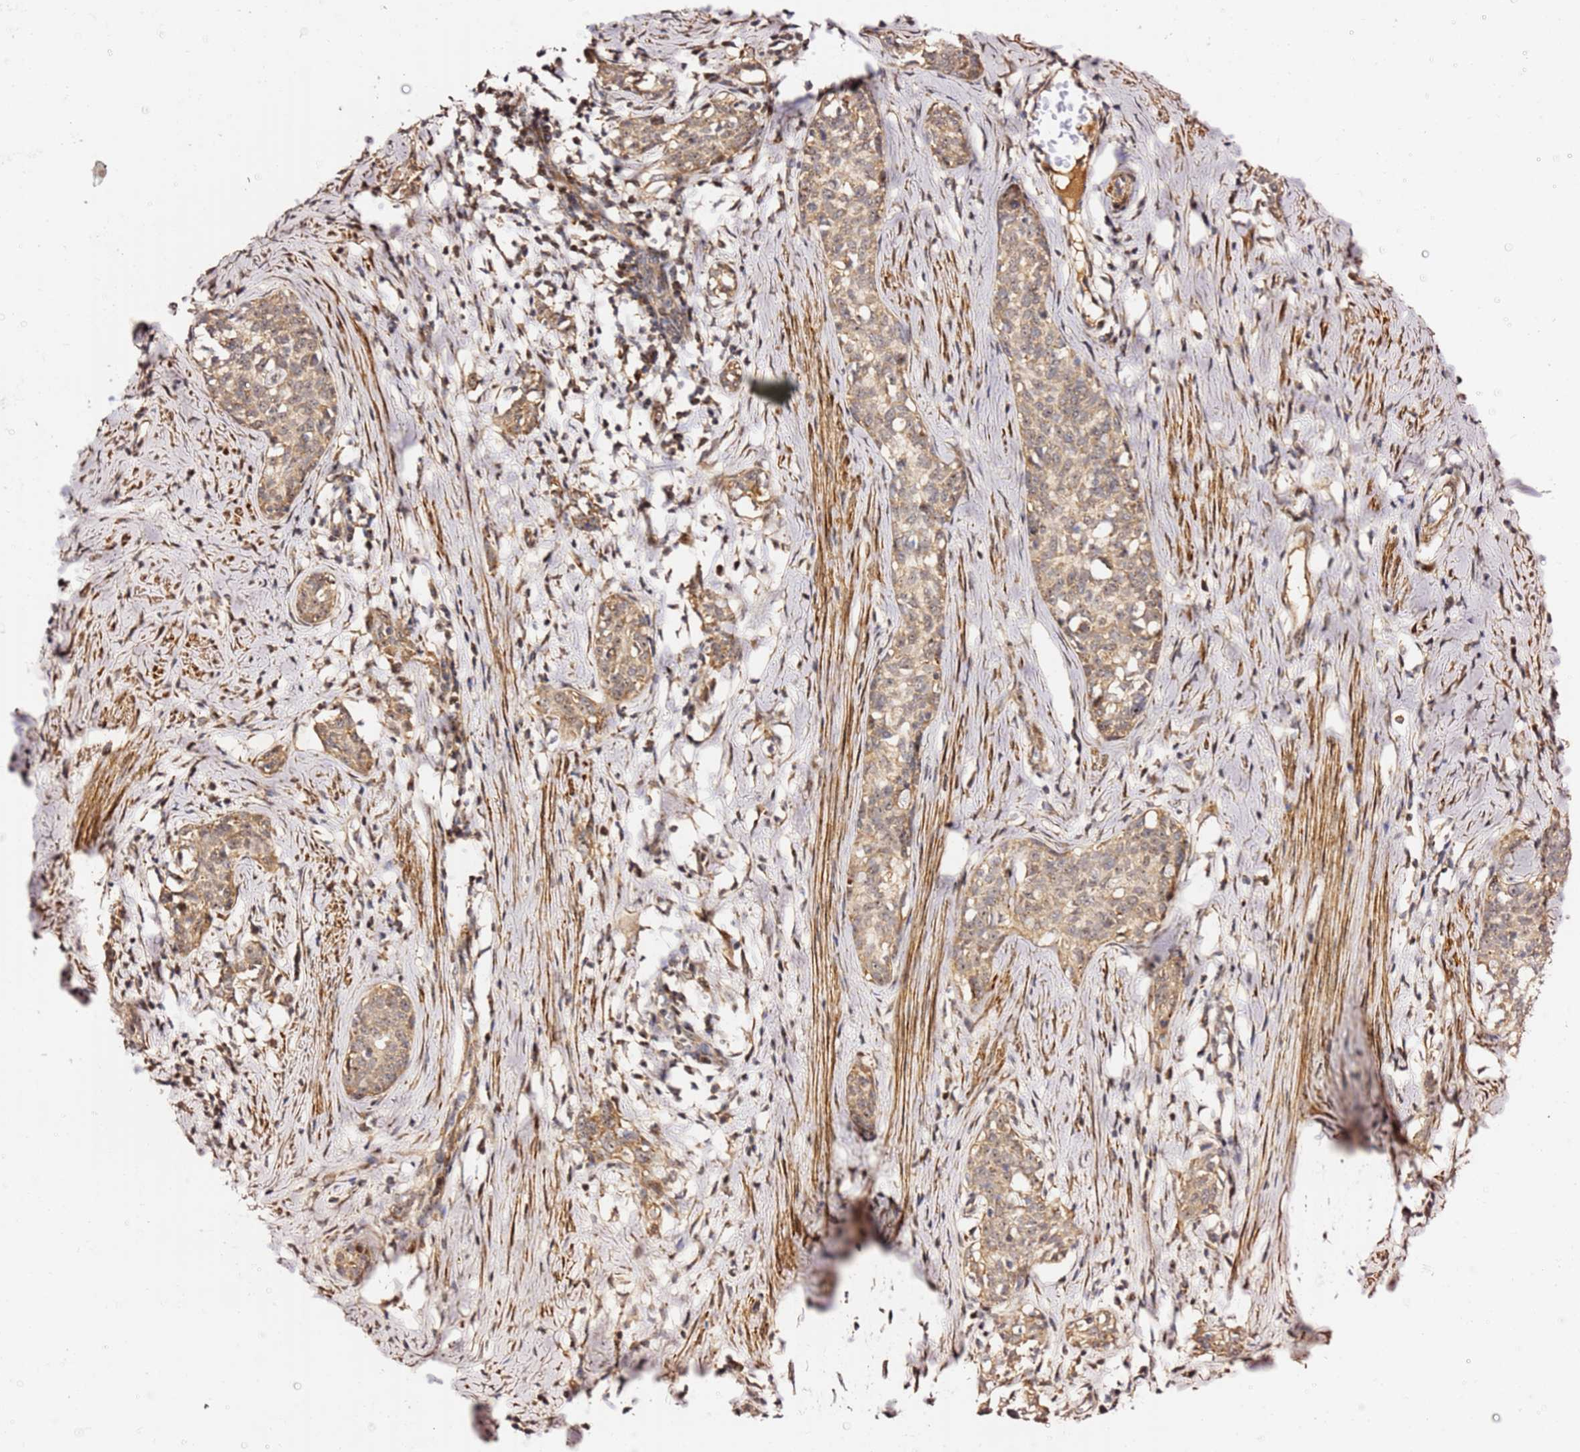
{"staining": {"intensity": "moderate", "quantity": ">75%", "location": "cytoplasmic/membranous,nuclear"}, "tissue": "cervical cancer", "cell_type": "Tumor cells", "image_type": "cancer", "snomed": [{"axis": "morphology", "description": "Squamous cell carcinoma, NOS"}, {"axis": "topography", "description": "Cervix"}], "caption": "A histopathology image showing moderate cytoplasmic/membranous and nuclear expression in approximately >75% of tumor cells in cervical cancer (squamous cell carcinoma), as visualized by brown immunohistochemical staining.", "gene": "KIF25", "patient": {"sex": "female", "age": 52}}